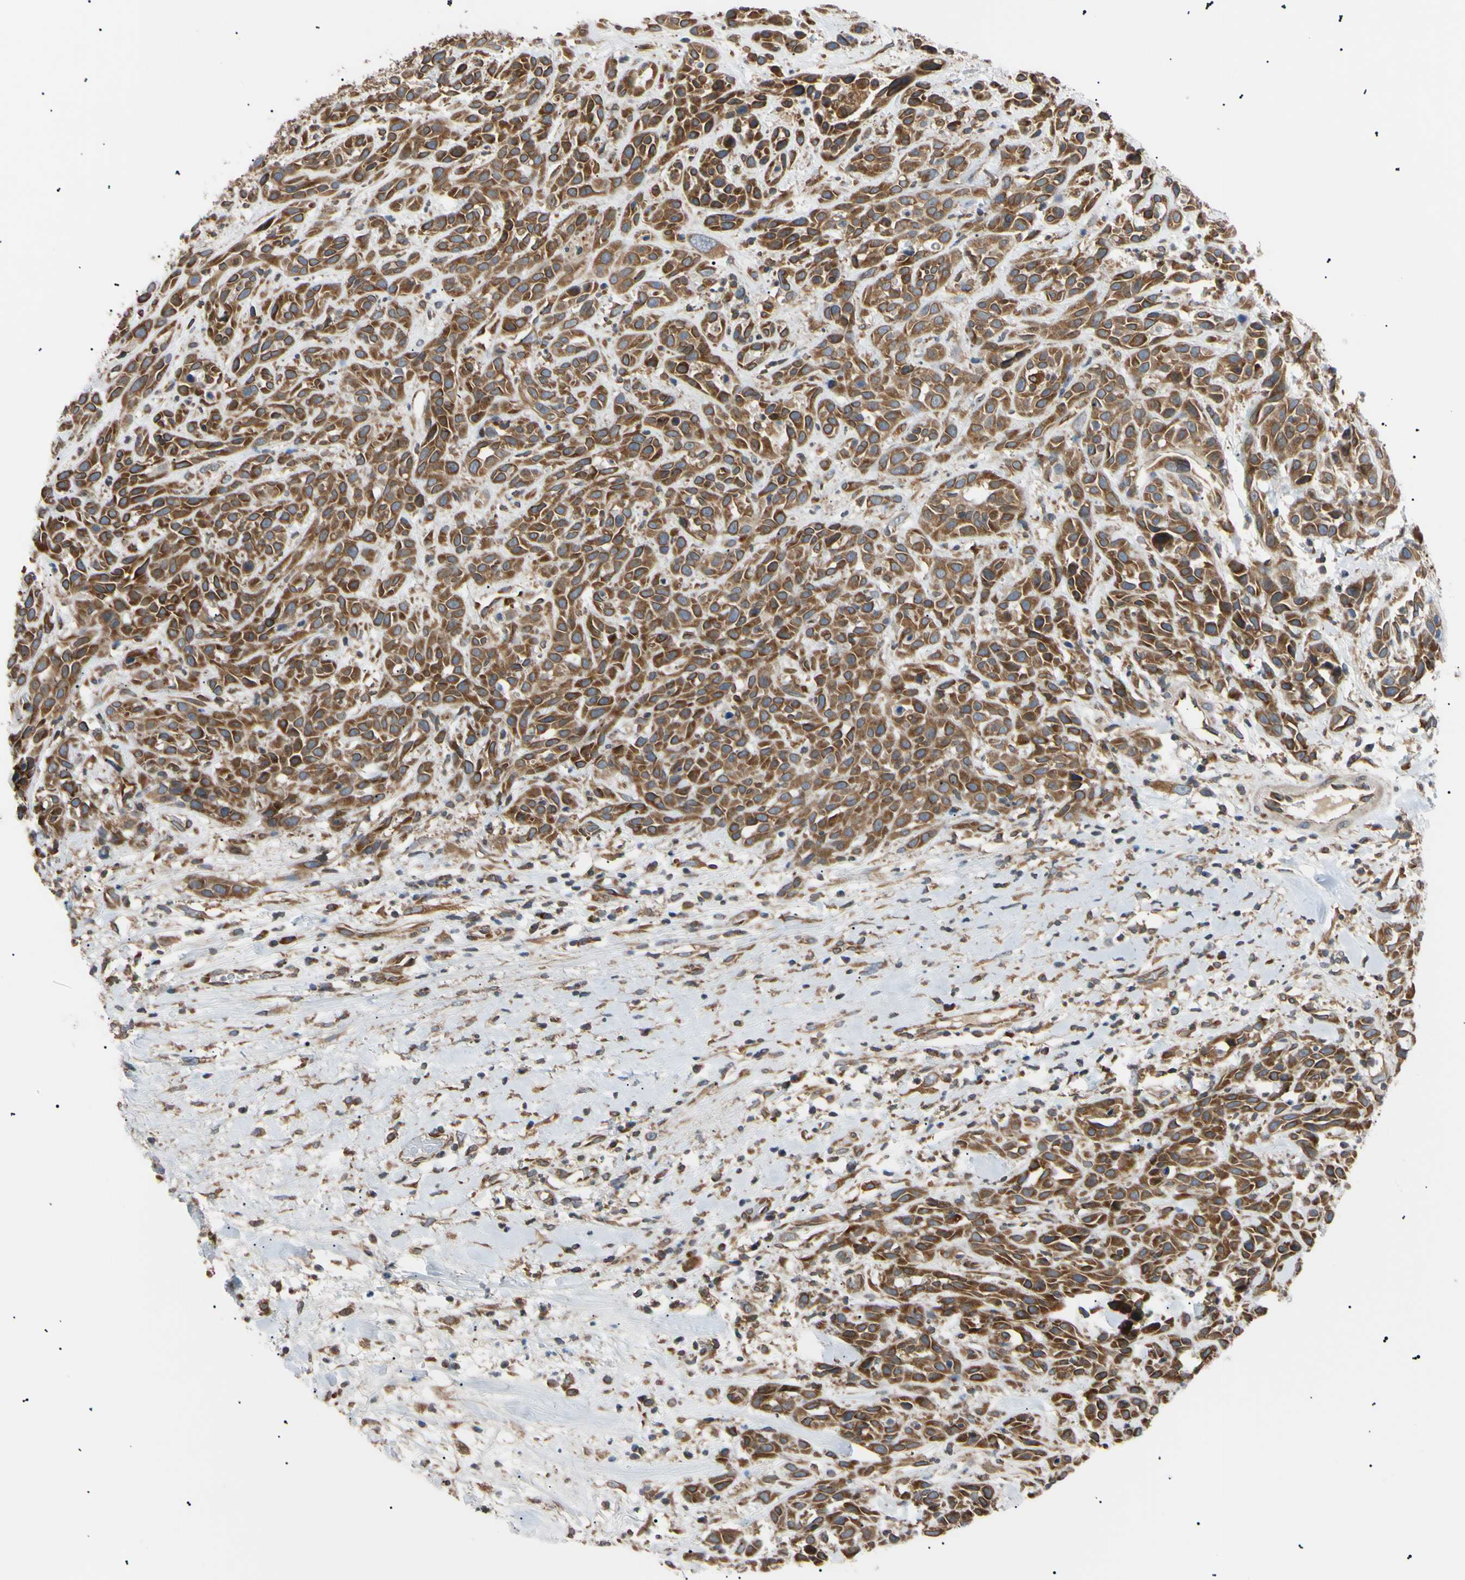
{"staining": {"intensity": "moderate", "quantity": ">75%", "location": "cytoplasmic/membranous"}, "tissue": "head and neck cancer", "cell_type": "Tumor cells", "image_type": "cancer", "snomed": [{"axis": "morphology", "description": "Normal tissue, NOS"}, {"axis": "morphology", "description": "Squamous cell carcinoma, NOS"}, {"axis": "topography", "description": "Cartilage tissue"}, {"axis": "topography", "description": "Head-Neck"}], "caption": "A brown stain highlights moderate cytoplasmic/membranous expression of a protein in head and neck cancer (squamous cell carcinoma) tumor cells.", "gene": "VAPA", "patient": {"sex": "male", "age": 62}}